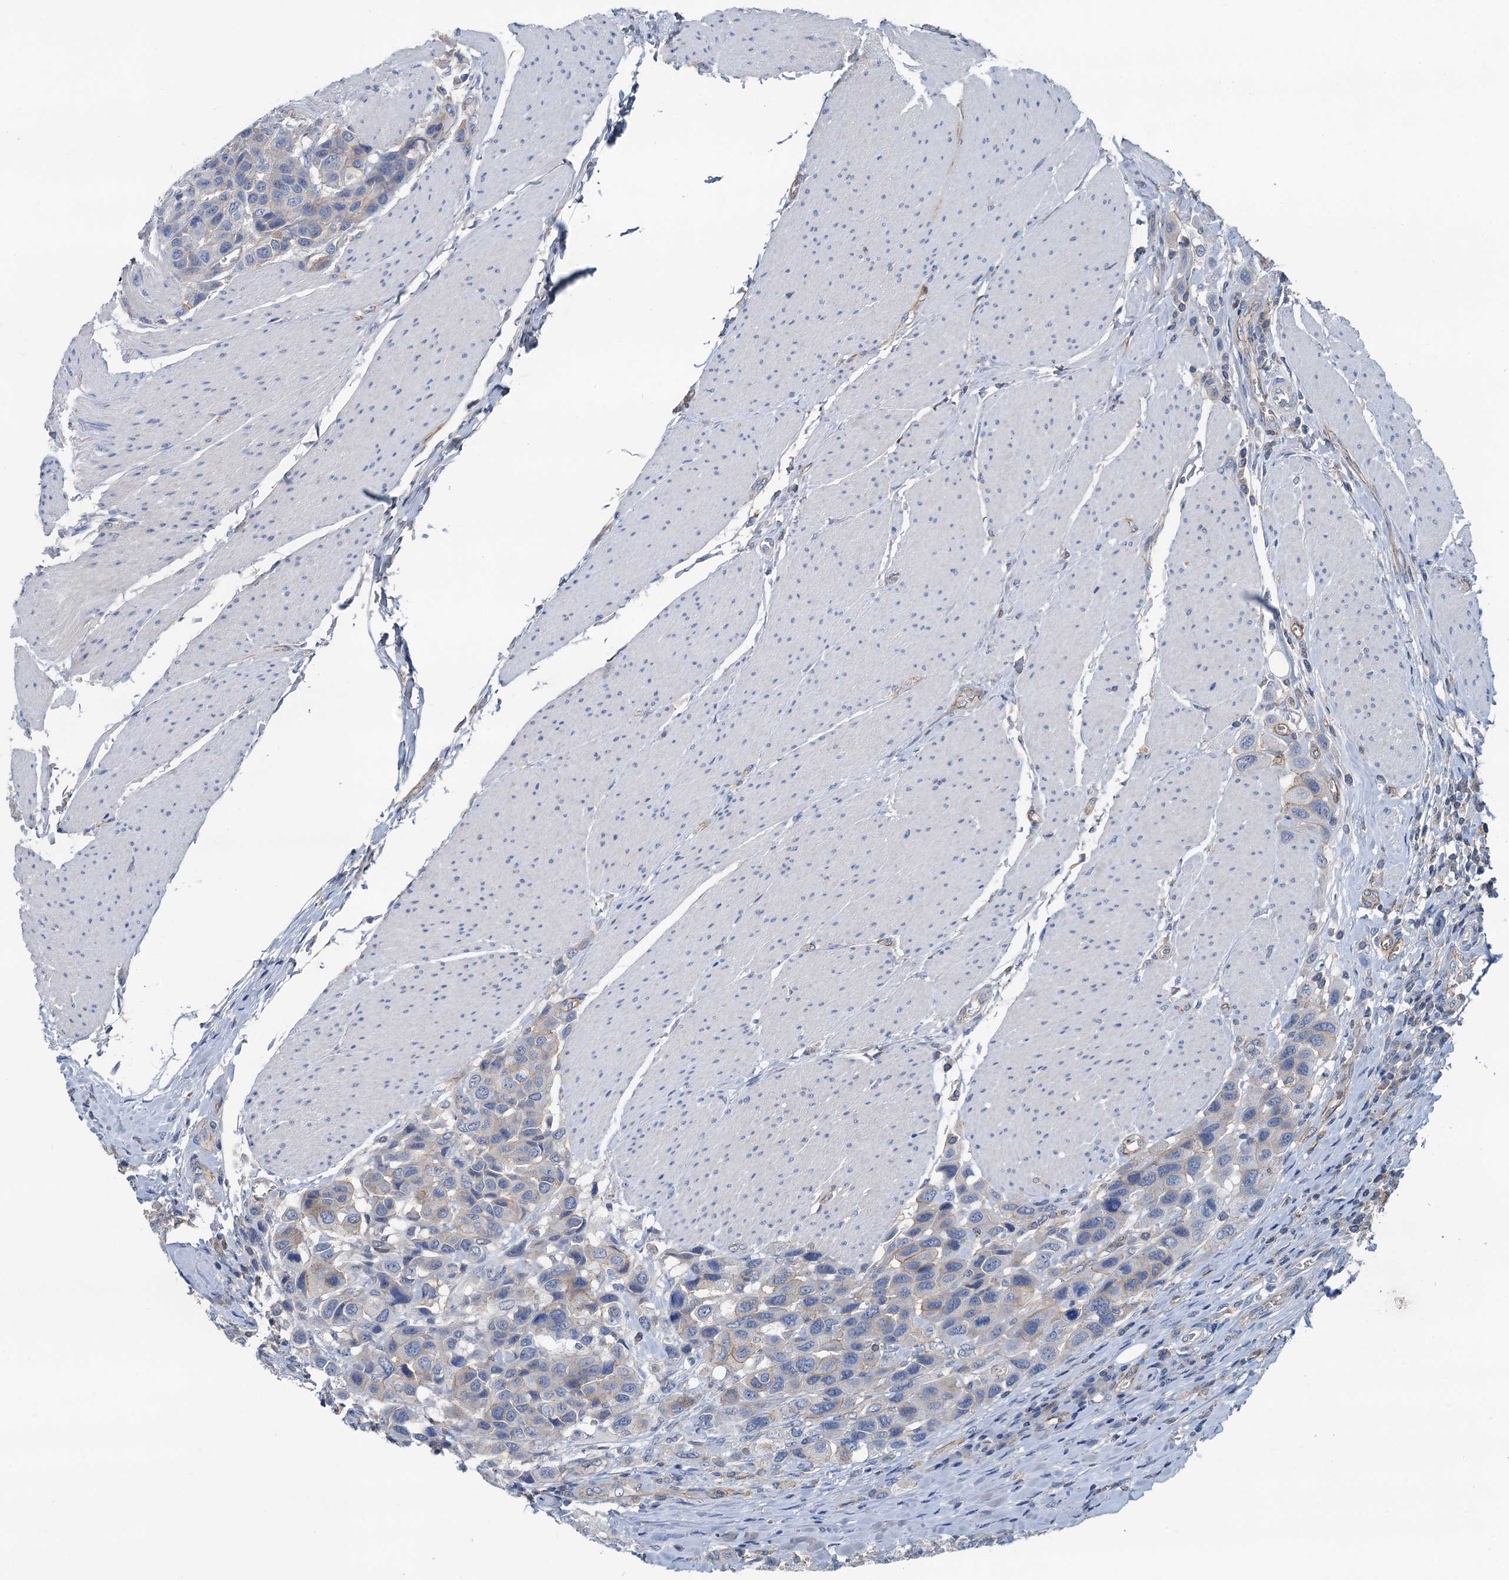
{"staining": {"intensity": "negative", "quantity": "none", "location": "none"}, "tissue": "urothelial cancer", "cell_type": "Tumor cells", "image_type": "cancer", "snomed": [{"axis": "morphology", "description": "Urothelial carcinoma, High grade"}, {"axis": "topography", "description": "Urinary bladder"}], "caption": "A micrograph of high-grade urothelial carcinoma stained for a protein exhibits no brown staining in tumor cells. Brightfield microscopy of immunohistochemistry stained with DAB (3,3'-diaminobenzidine) (brown) and hematoxylin (blue), captured at high magnification.", "gene": "THAP10", "patient": {"sex": "male", "age": 50}}